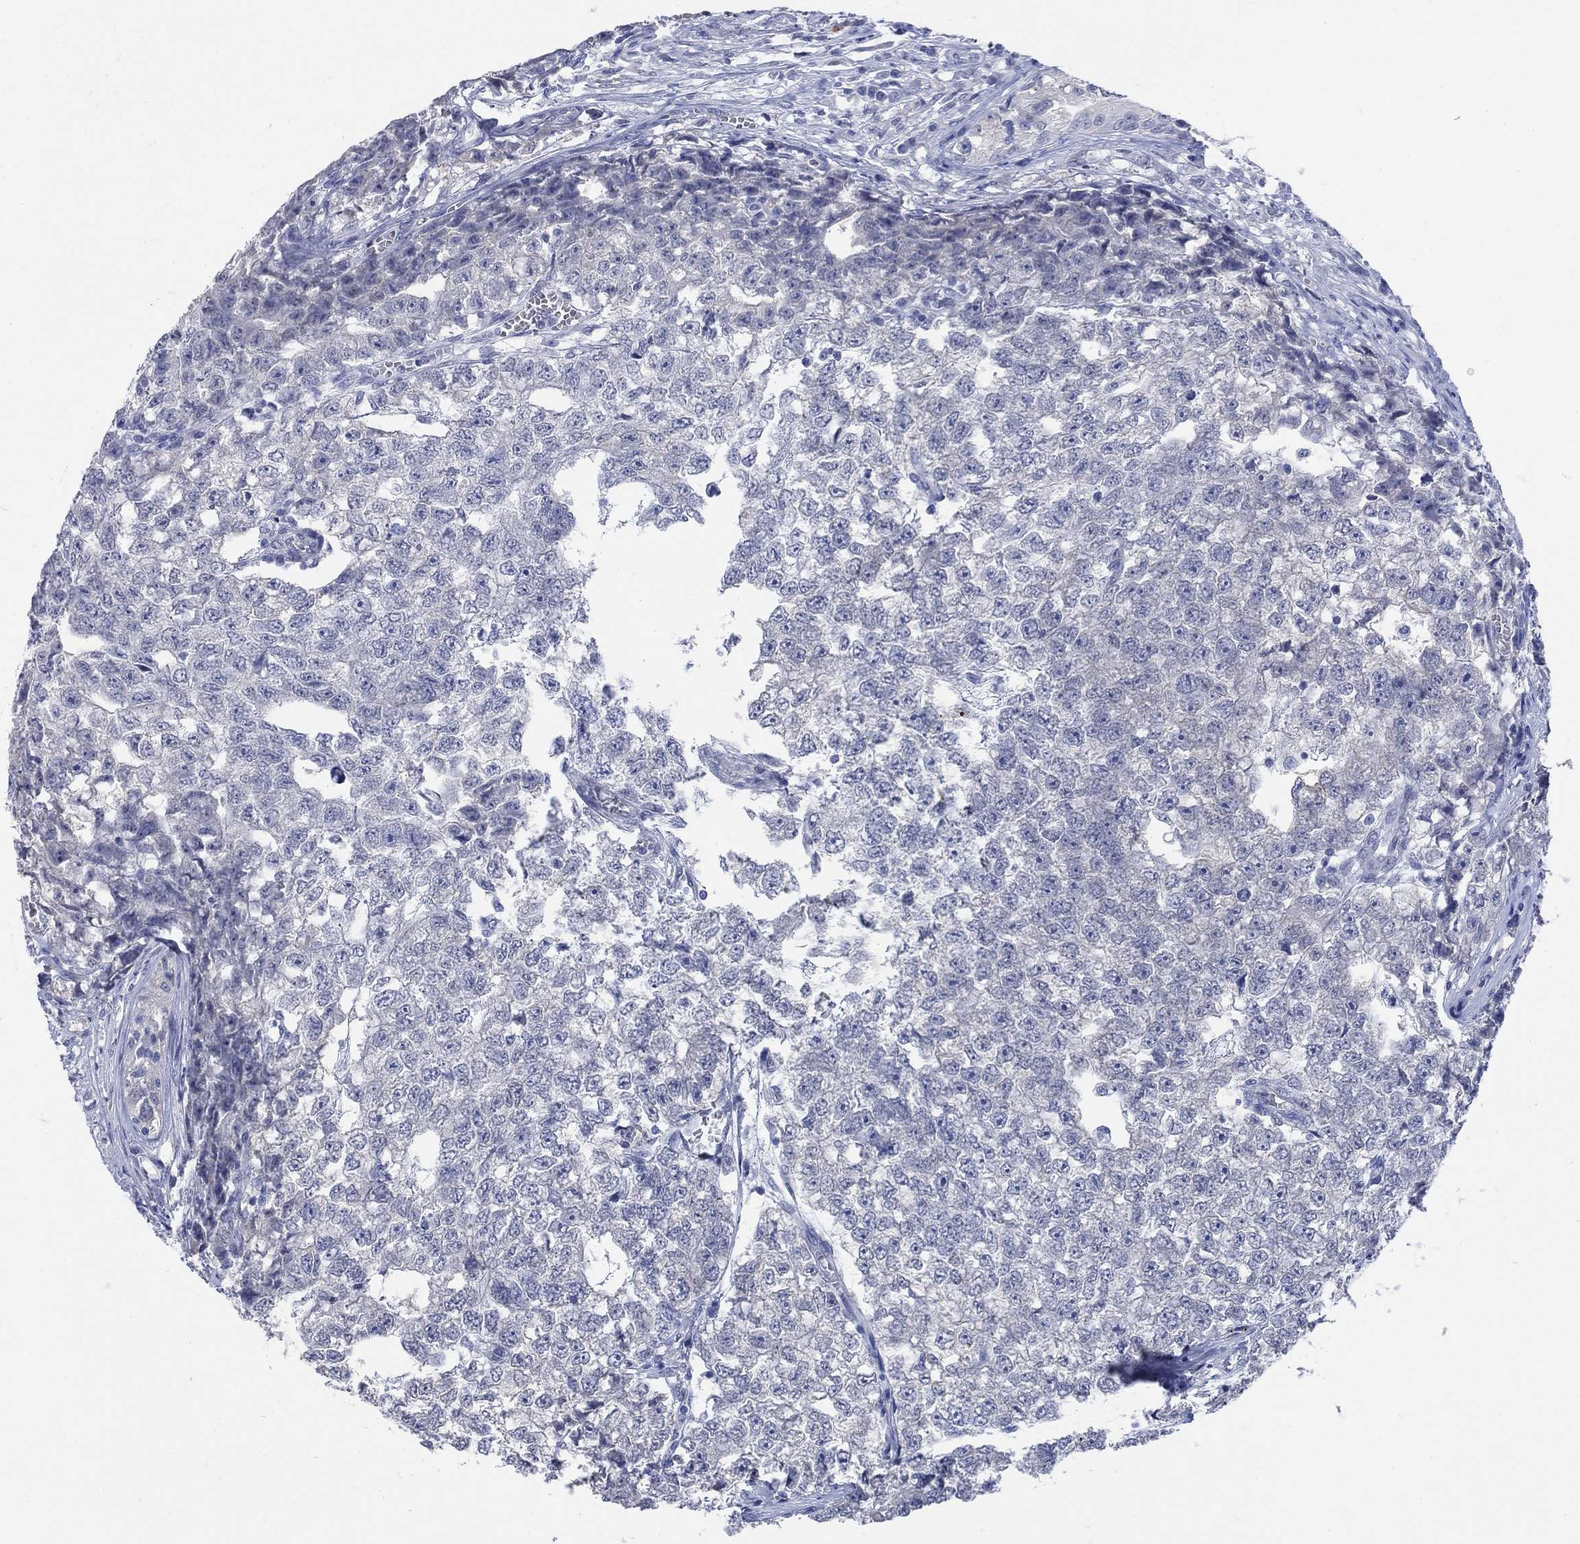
{"staining": {"intensity": "negative", "quantity": "none", "location": "none"}, "tissue": "testis cancer", "cell_type": "Tumor cells", "image_type": "cancer", "snomed": [{"axis": "morphology", "description": "Seminoma, NOS"}, {"axis": "morphology", "description": "Carcinoma, Embryonal, NOS"}, {"axis": "topography", "description": "Testis"}], "caption": "Tumor cells show no significant protein positivity in testis cancer.", "gene": "ECEL1", "patient": {"sex": "male", "age": 22}}